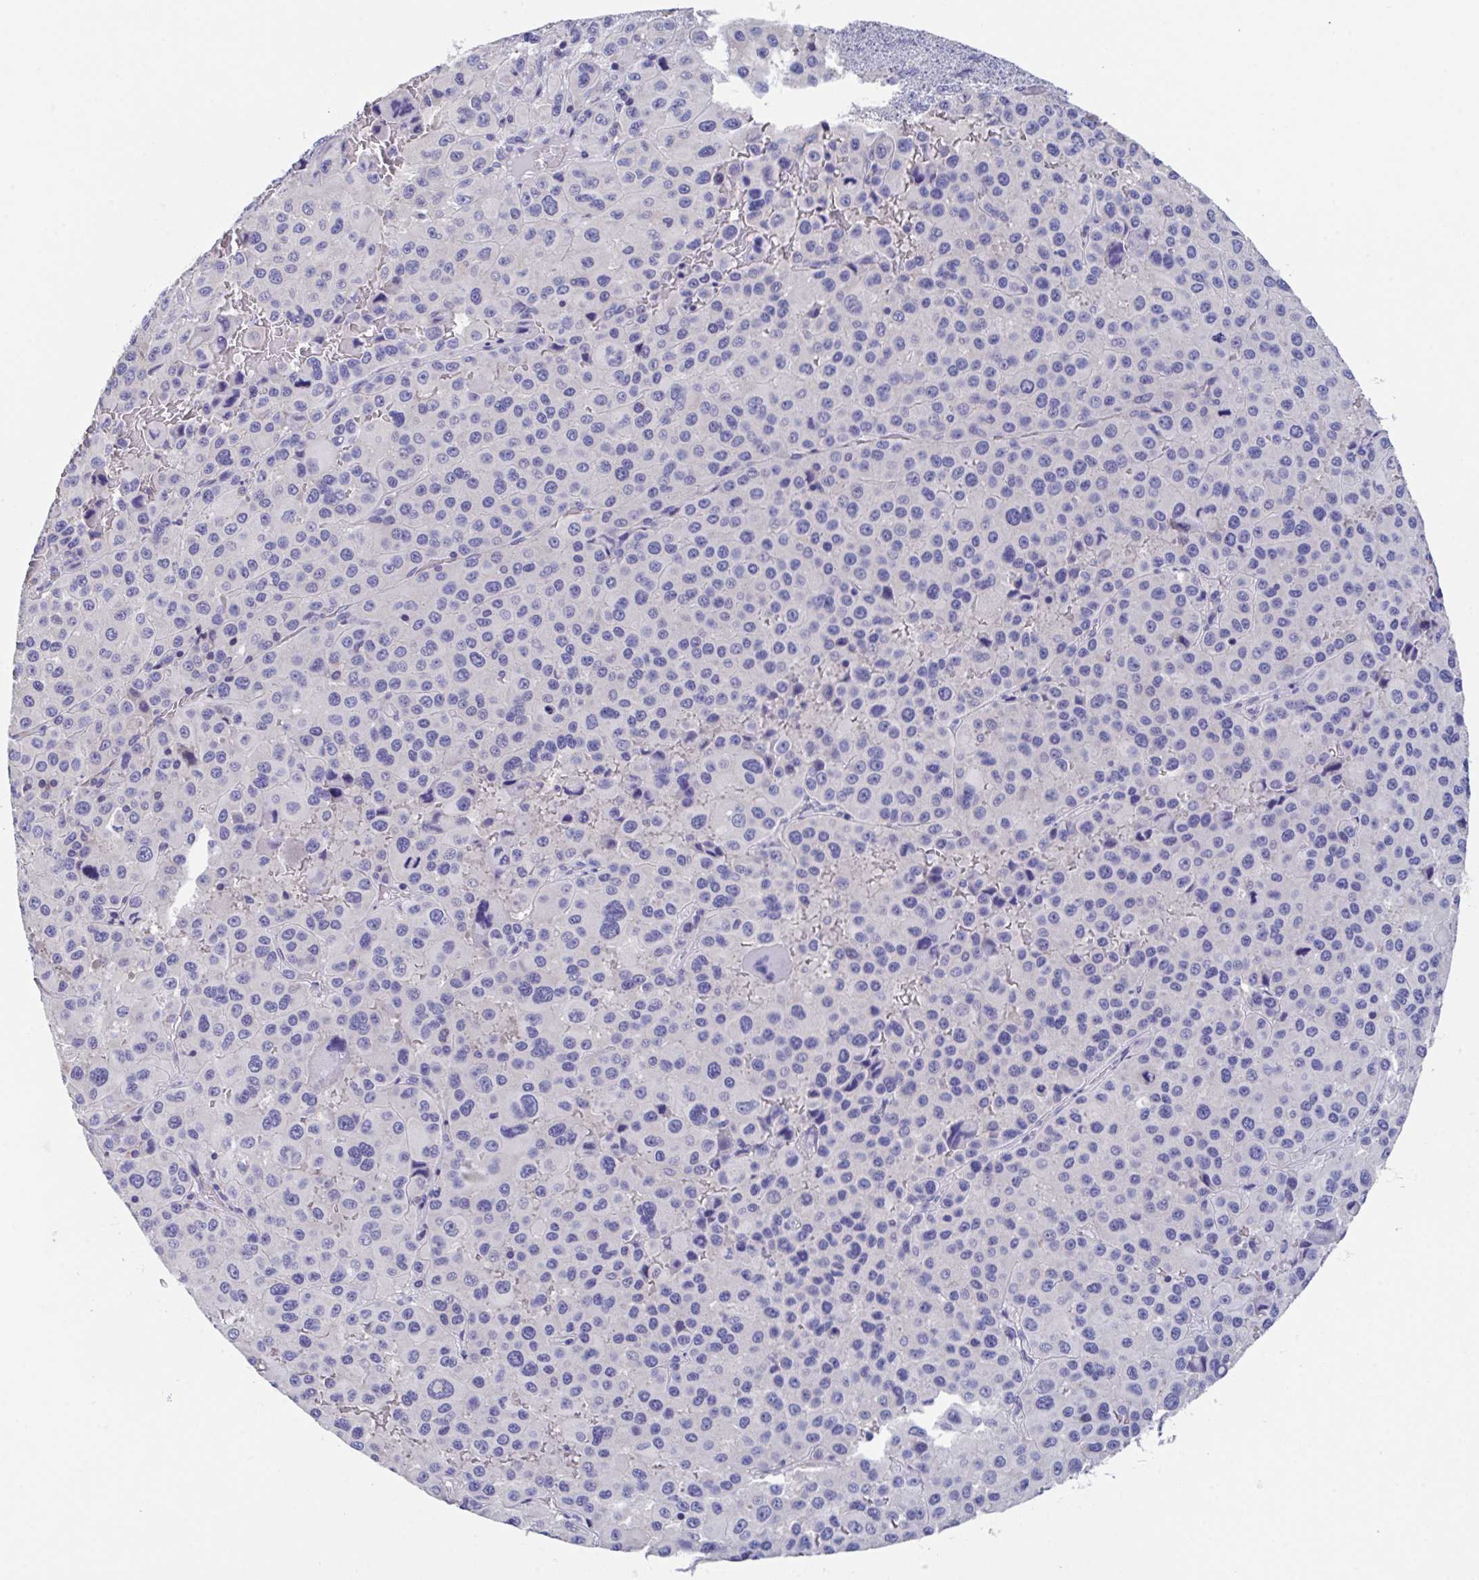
{"staining": {"intensity": "negative", "quantity": "none", "location": "none"}, "tissue": "melanoma", "cell_type": "Tumor cells", "image_type": "cancer", "snomed": [{"axis": "morphology", "description": "Malignant melanoma, Metastatic site"}, {"axis": "topography", "description": "Lymph node"}], "caption": "This is a image of immunohistochemistry (IHC) staining of malignant melanoma (metastatic site), which shows no staining in tumor cells.", "gene": "LRRC58", "patient": {"sex": "female", "age": 65}}